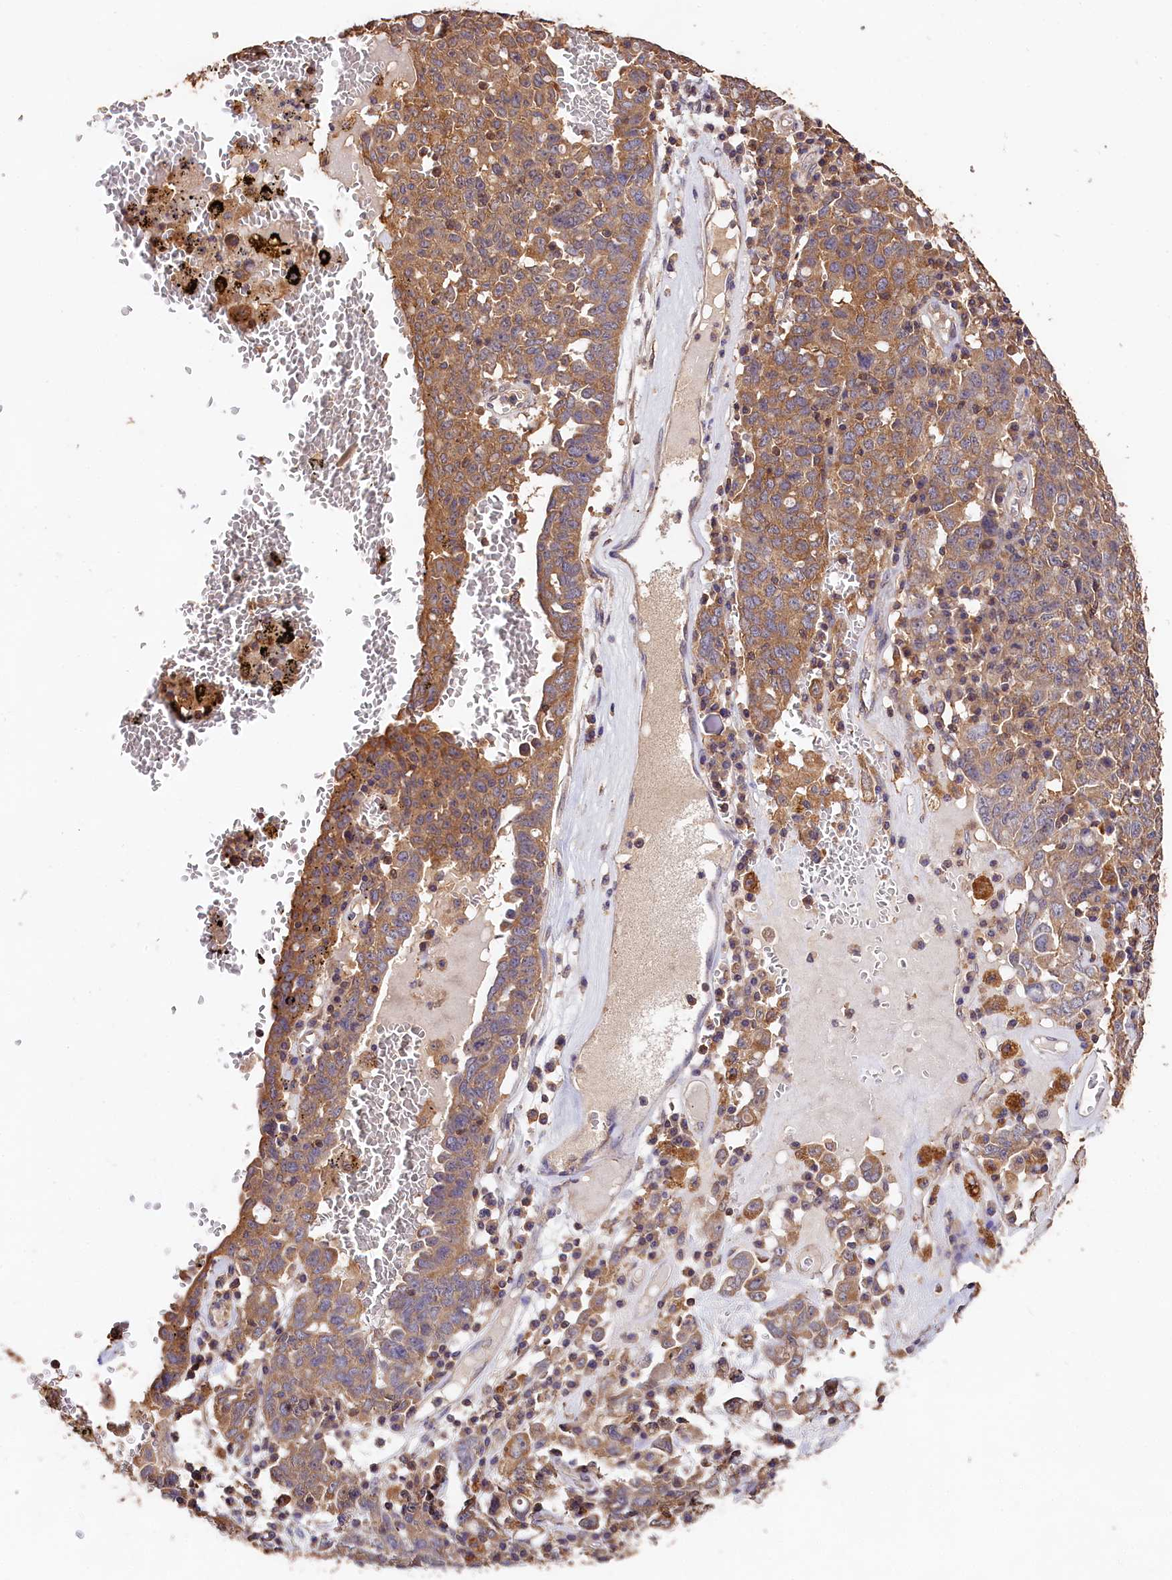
{"staining": {"intensity": "moderate", "quantity": "25%-75%", "location": "cytoplasmic/membranous"}, "tissue": "ovarian cancer", "cell_type": "Tumor cells", "image_type": "cancer", "snomed": [{"axis": "morphology", "description": "Carcinoma, endometroid"}, {"axis": "topography", "description": "Ovary"}], "caption": "This image shows immunohistochemistry (IHC) staining of human endometroid carcinoma (ovarian), with medium moderate cytoplasmic/membranous staining in approximately 25%-75% of tumor cells.", "gene": "OAS3", "patient": {"sex": "female", "age": 62}}